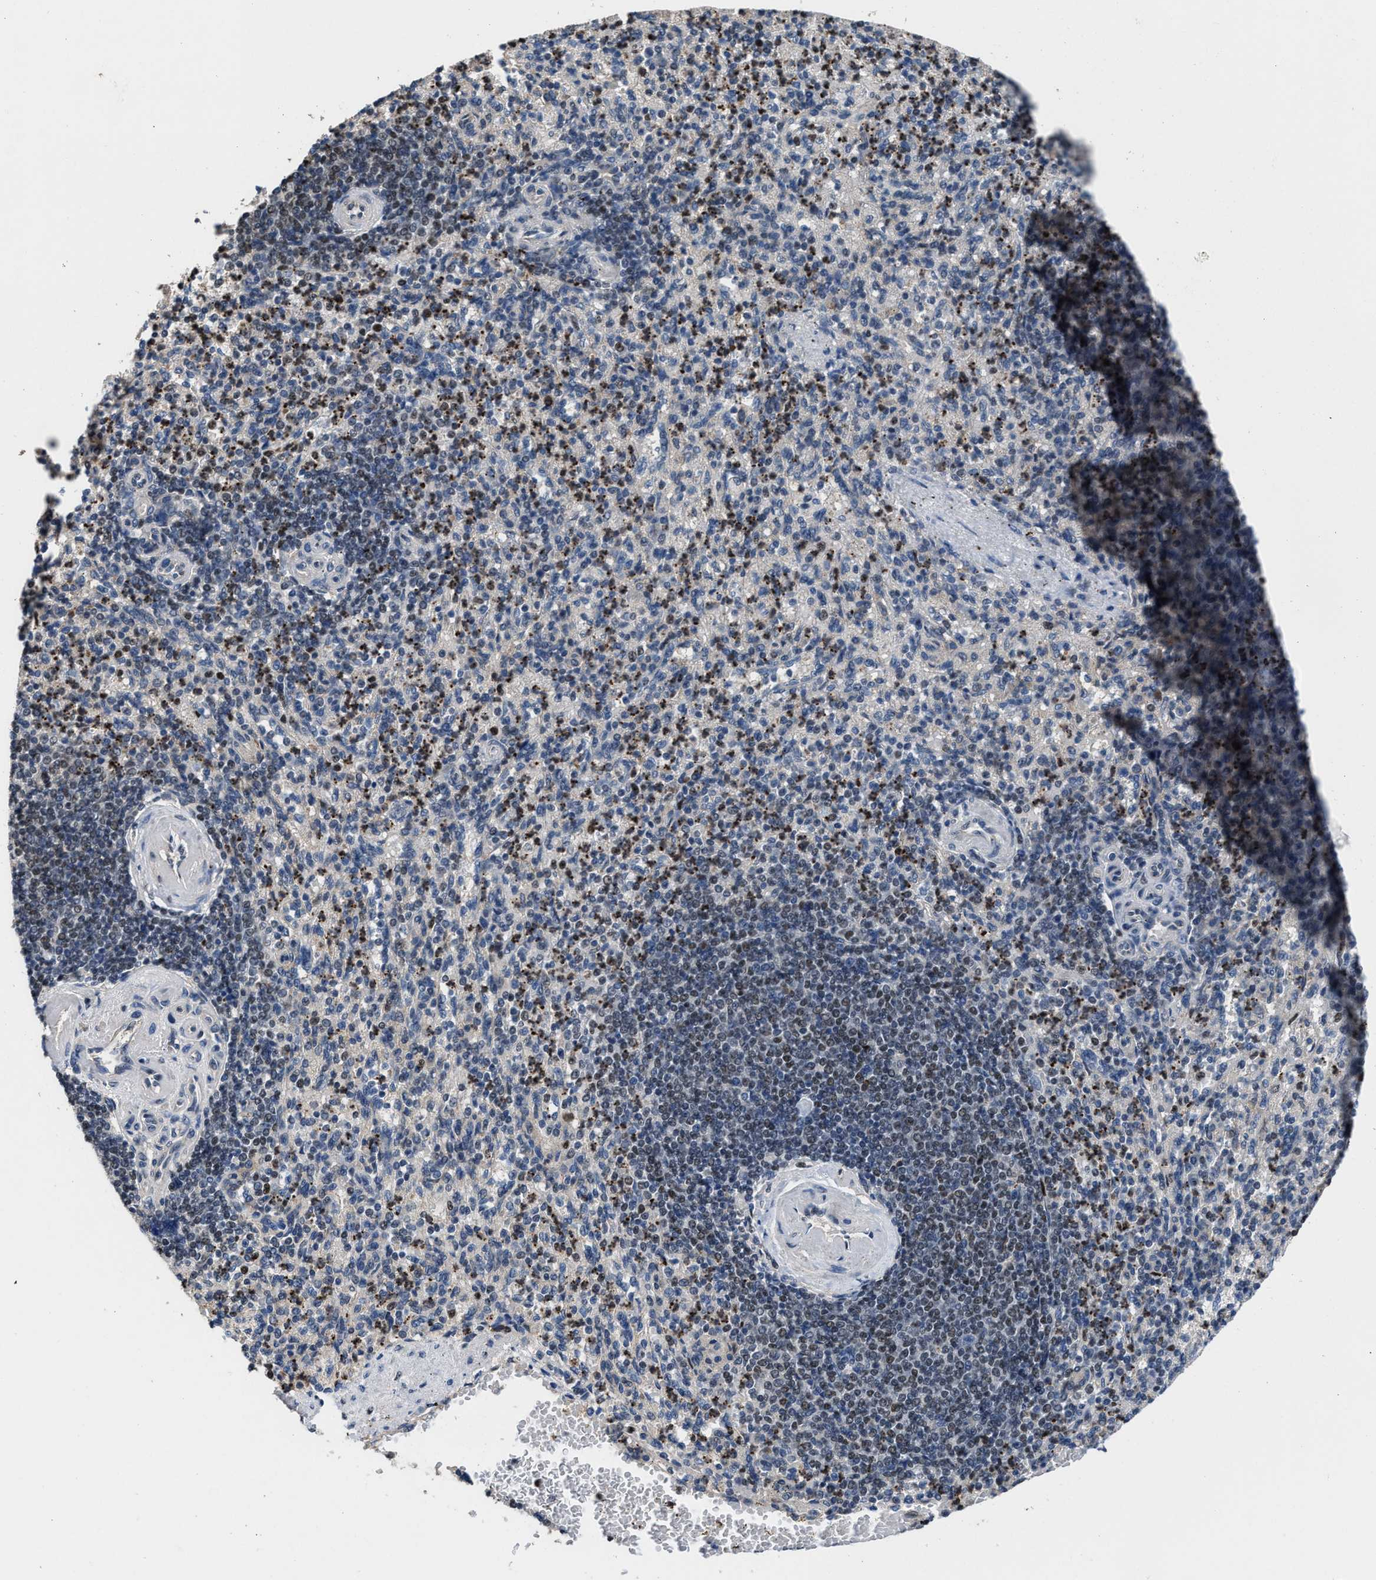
{"staining": {"intensity": "strong", "quantity": "25%-75%", "location": "nuclear"}, "tissue": "spleen", "cell_type": "Cells in red pulp", "image_type": "normal", "snomed": [{"axis": "morphology", "description": "Normal tissue, NOS"}, {"axis": "topography", "description": "Spleen"}], "caption": "DAB (3,3'-diaminobenzidine) immunohistochemical staining of normal human spleen displays strong nuclear protein expression in about 25%-75% of cells in red pulp. Using DAB (brown) and hematoxylin (blue) stains, captured at high magnification using brightfield microscopy.", "gene": "ZNF20", "patient": {"sex": "female", "age": 74}}